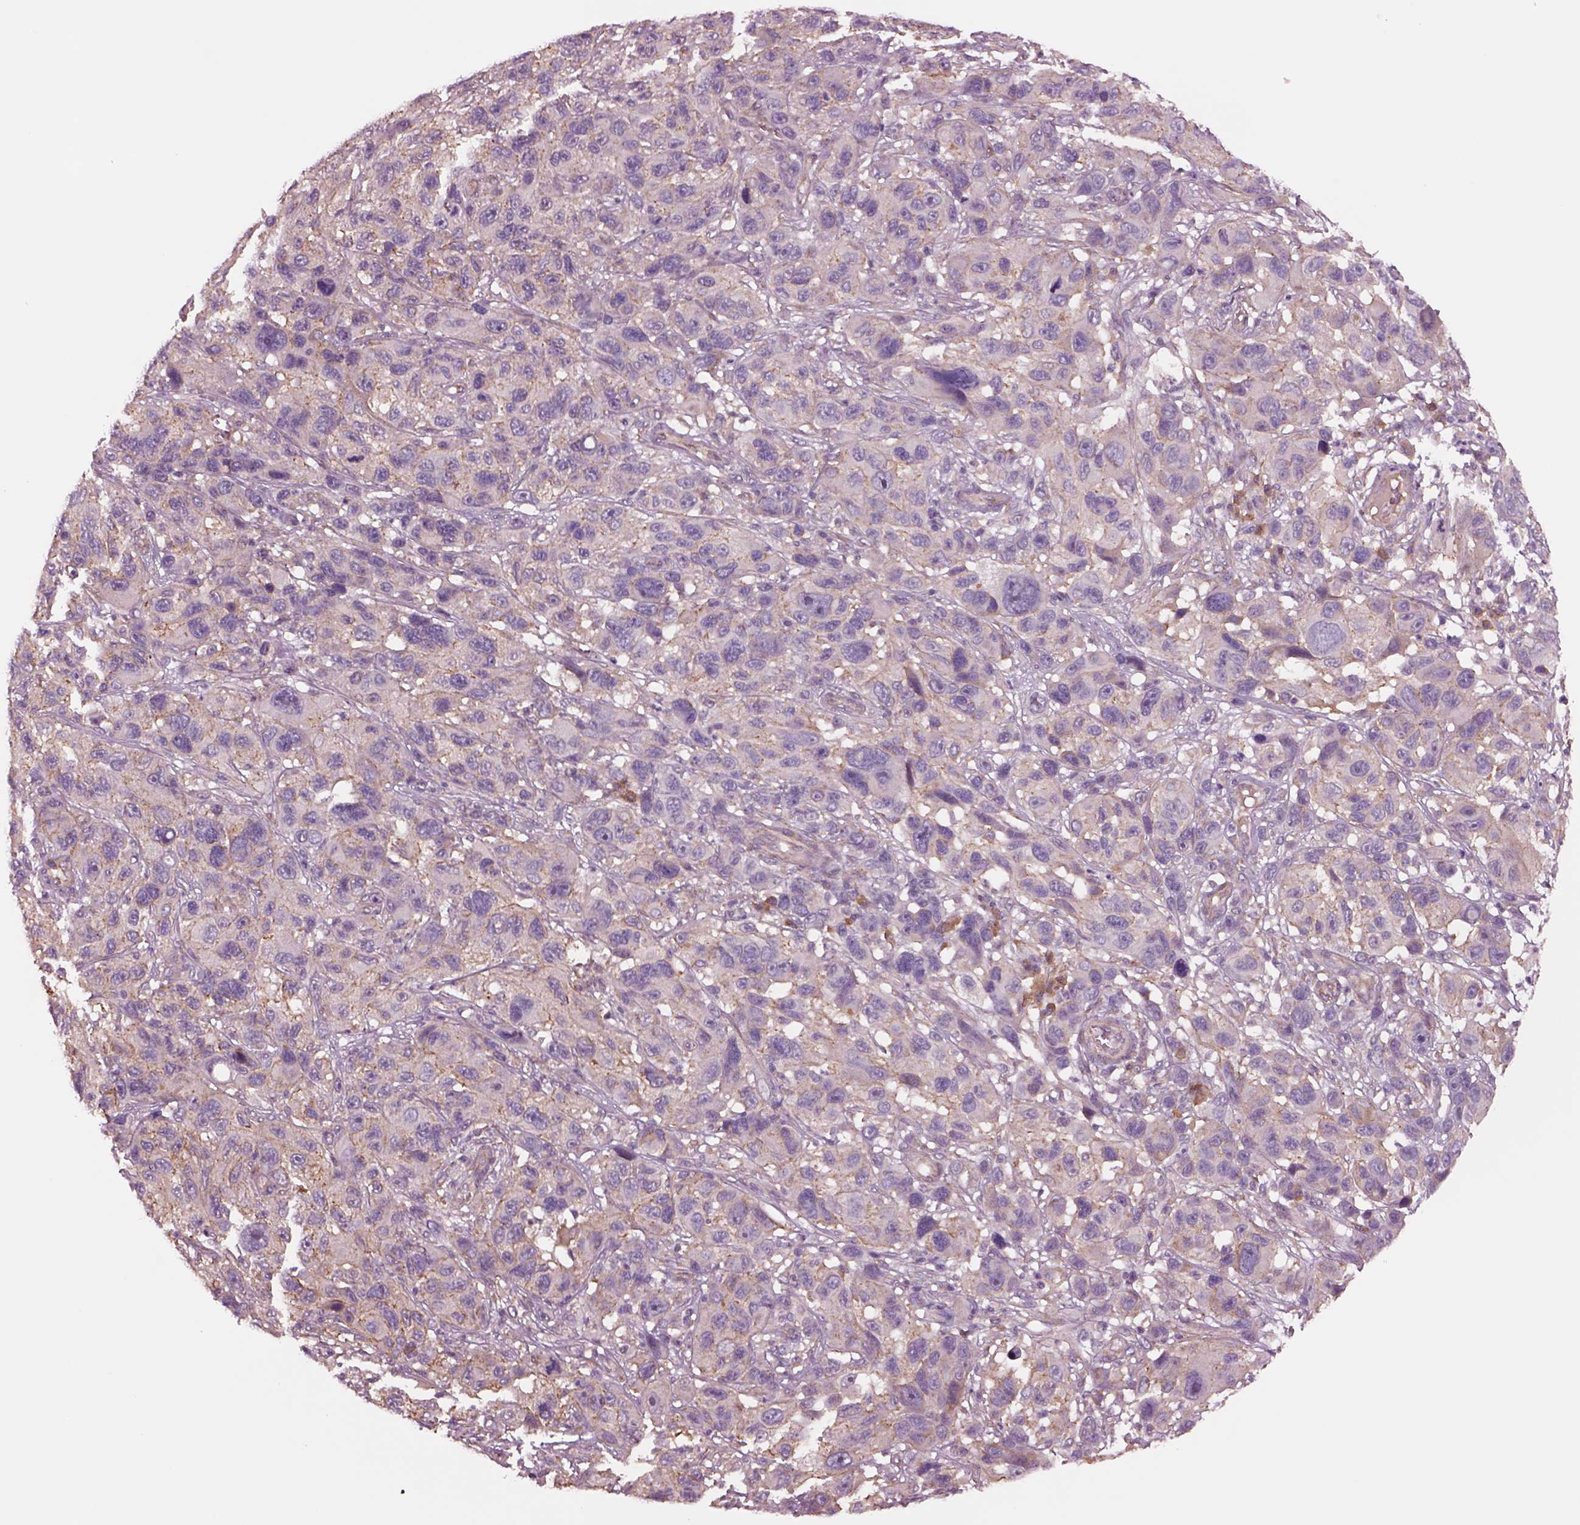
{"staining": {"intensity": "negative", "quantity": "none", "location": "none"}, "tissue": "melanoma", "cell_type": "Tumor cells", "image_type": "cancer", "snomed": [{"axis": "morphology", "description": "Malignant melanoma, NOS"}, {"axis": "topography", "description": "Skin"}], "caption": "DAB immunohistochemical staining of human malignant melanoma displays no significant expression in tumor cells.", "gene": "HTR1B", "patient": {"sex": "male", "age": 53}}